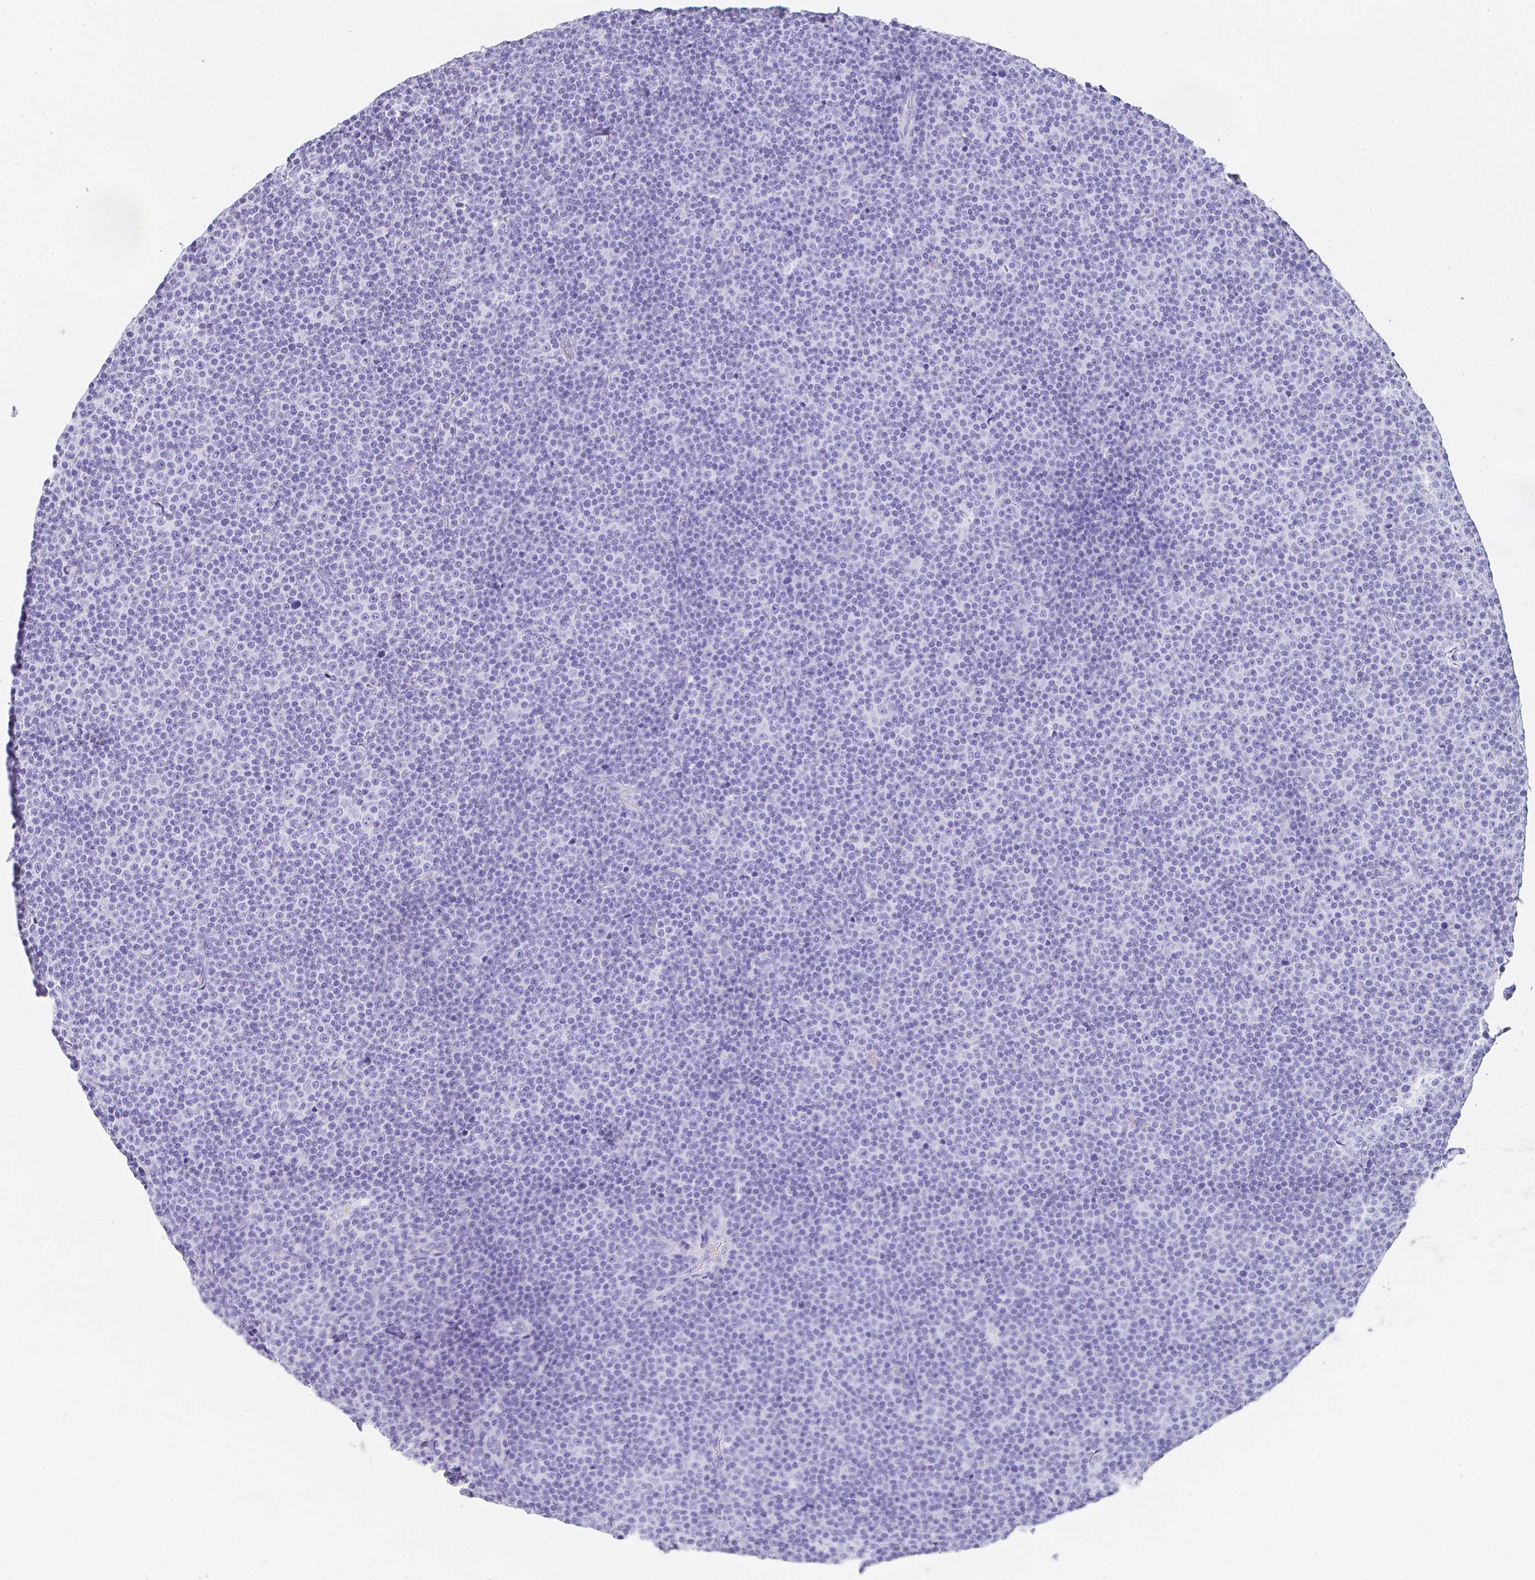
{"staining": {"intensity": "negative", "quantity": "none", "location": "none"}, "tissue": "lymphoma", "cell_type": "Tumor cells", "image_type": "cancer", "snomed": [{"axis": "morphology", "description": "Malignant lymphoma, non-Hodgkin's type, Low grade"}, {"axis": "topography", "description": "Lymph node"}], "caption": "Tumor cells show no significant expression in lymphoma.", "gene": "LGALS4", "patient": {"sex": "female", "age": 67}}